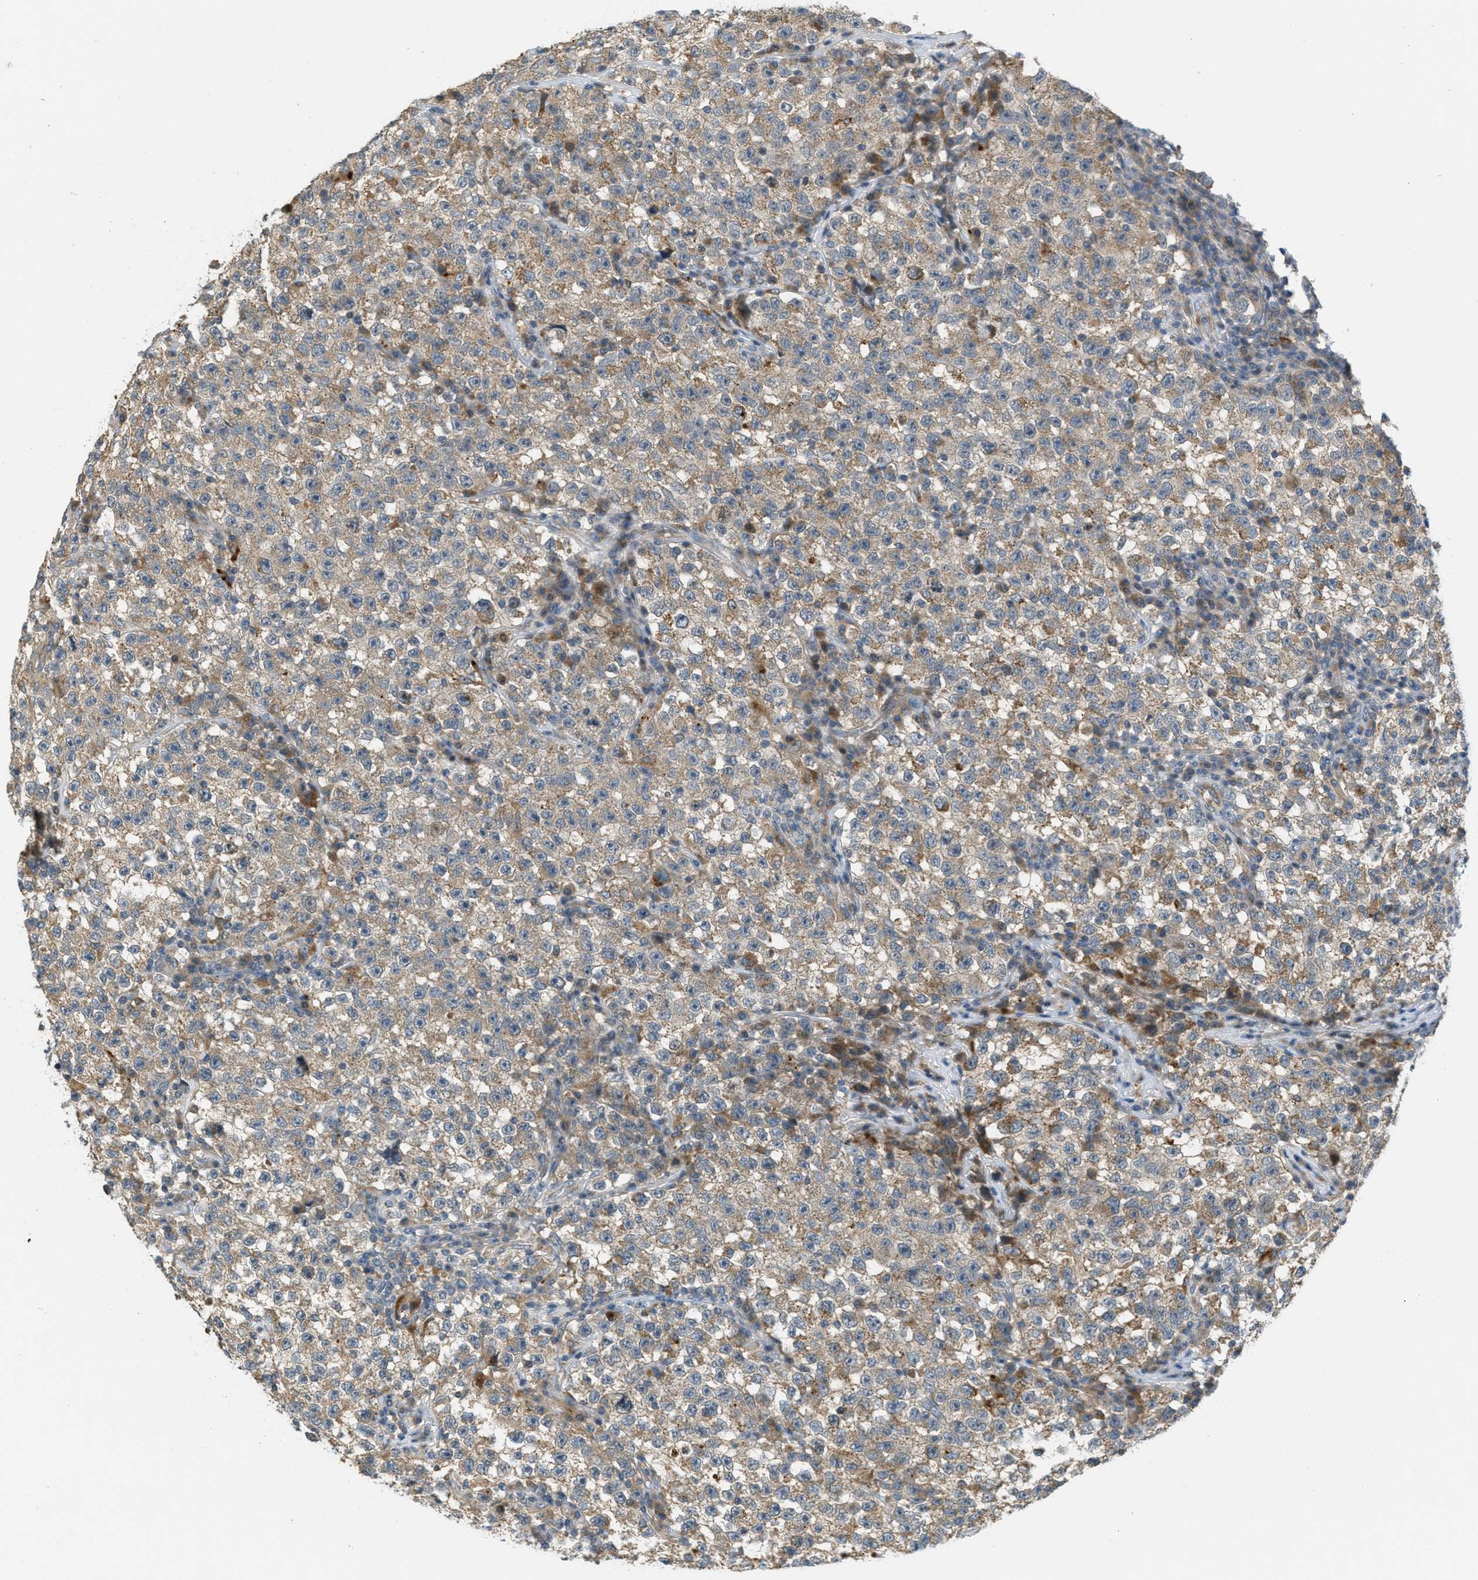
{"staining": {"intensity": "moderate", "quantity": ">75%", "location": "cytoplasmic/membranous"}, "tissue": "testis cancer", "cell_type": "Tumor cells", "image_type": "cancer", "snomed": [{"axis": "morphology", "description": "Seminoma, NOS"}, {"axis": "topography", "description": "Testis"}], "caption": "Immunohistochemical staining of human testis cancer (seminoma) displays medium levels of moderate cytoplasmic/membranous positivity in approximately >75% of tumor cells. Nuclei are stained in blue.", "gene": "ADCY6", "patient": {"sex": "male", "age": 22}}